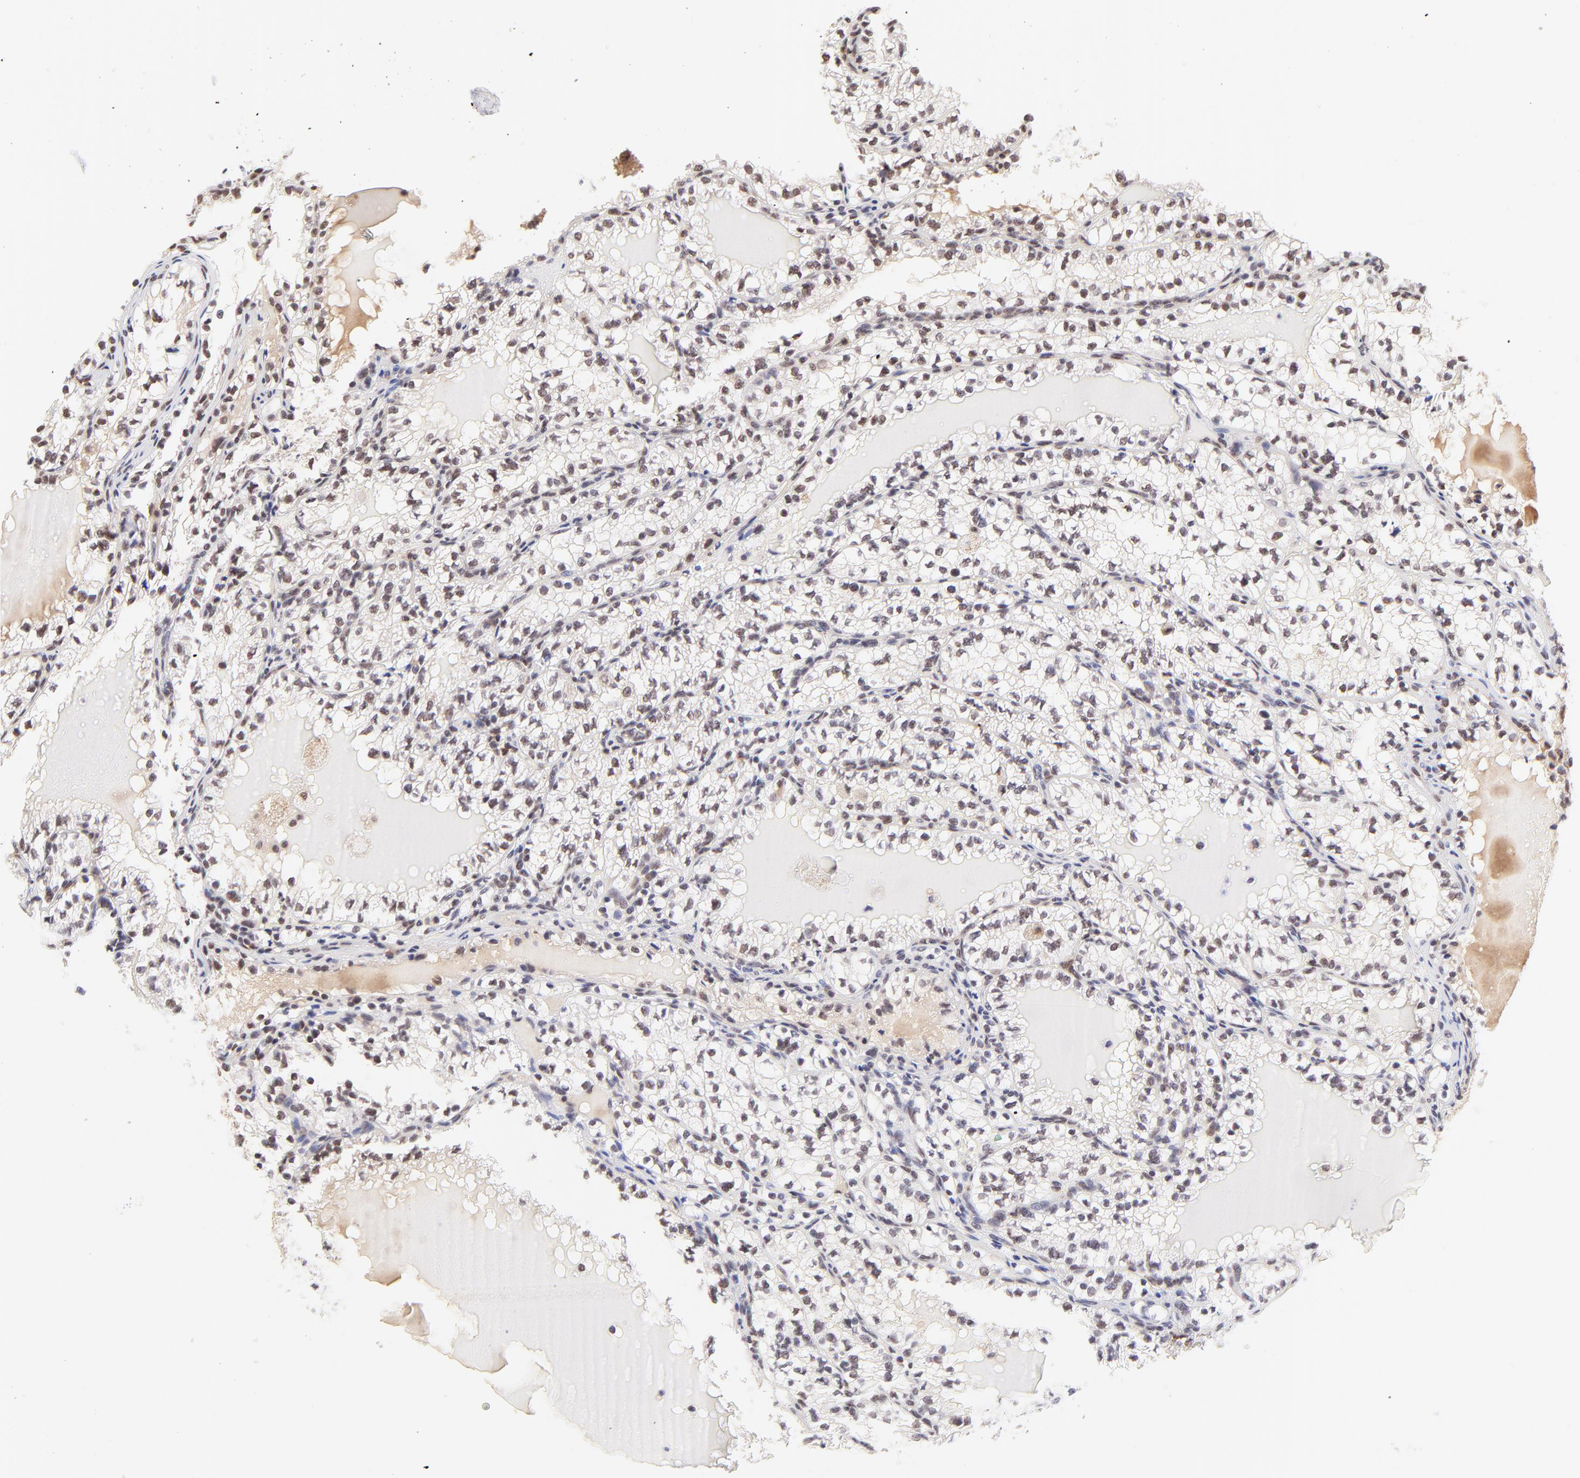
{"staining": {"intensity": "weak", "quantity": "25%-75%", "location": "nuclear"}, "tissue": "renal cancer", "cell_type": "Tumor cells", "image_type": "cancer", "snomed": [{"axis": "morphology", "description": "Adenocarcinoma, NOS"}, {"axis": "topography", "description": "Kidney"}], "caption": "IHC histopathology image of neoplastic tissue: human renal cancer (adenocarcinoma) stained using IHC shows low levels of weak protein expression localized specifically in the nuclear of tumor cells, appearing as a nuclear brown color.", "gene": "MED12", "patient": {"sex": "male", "age": 61}}